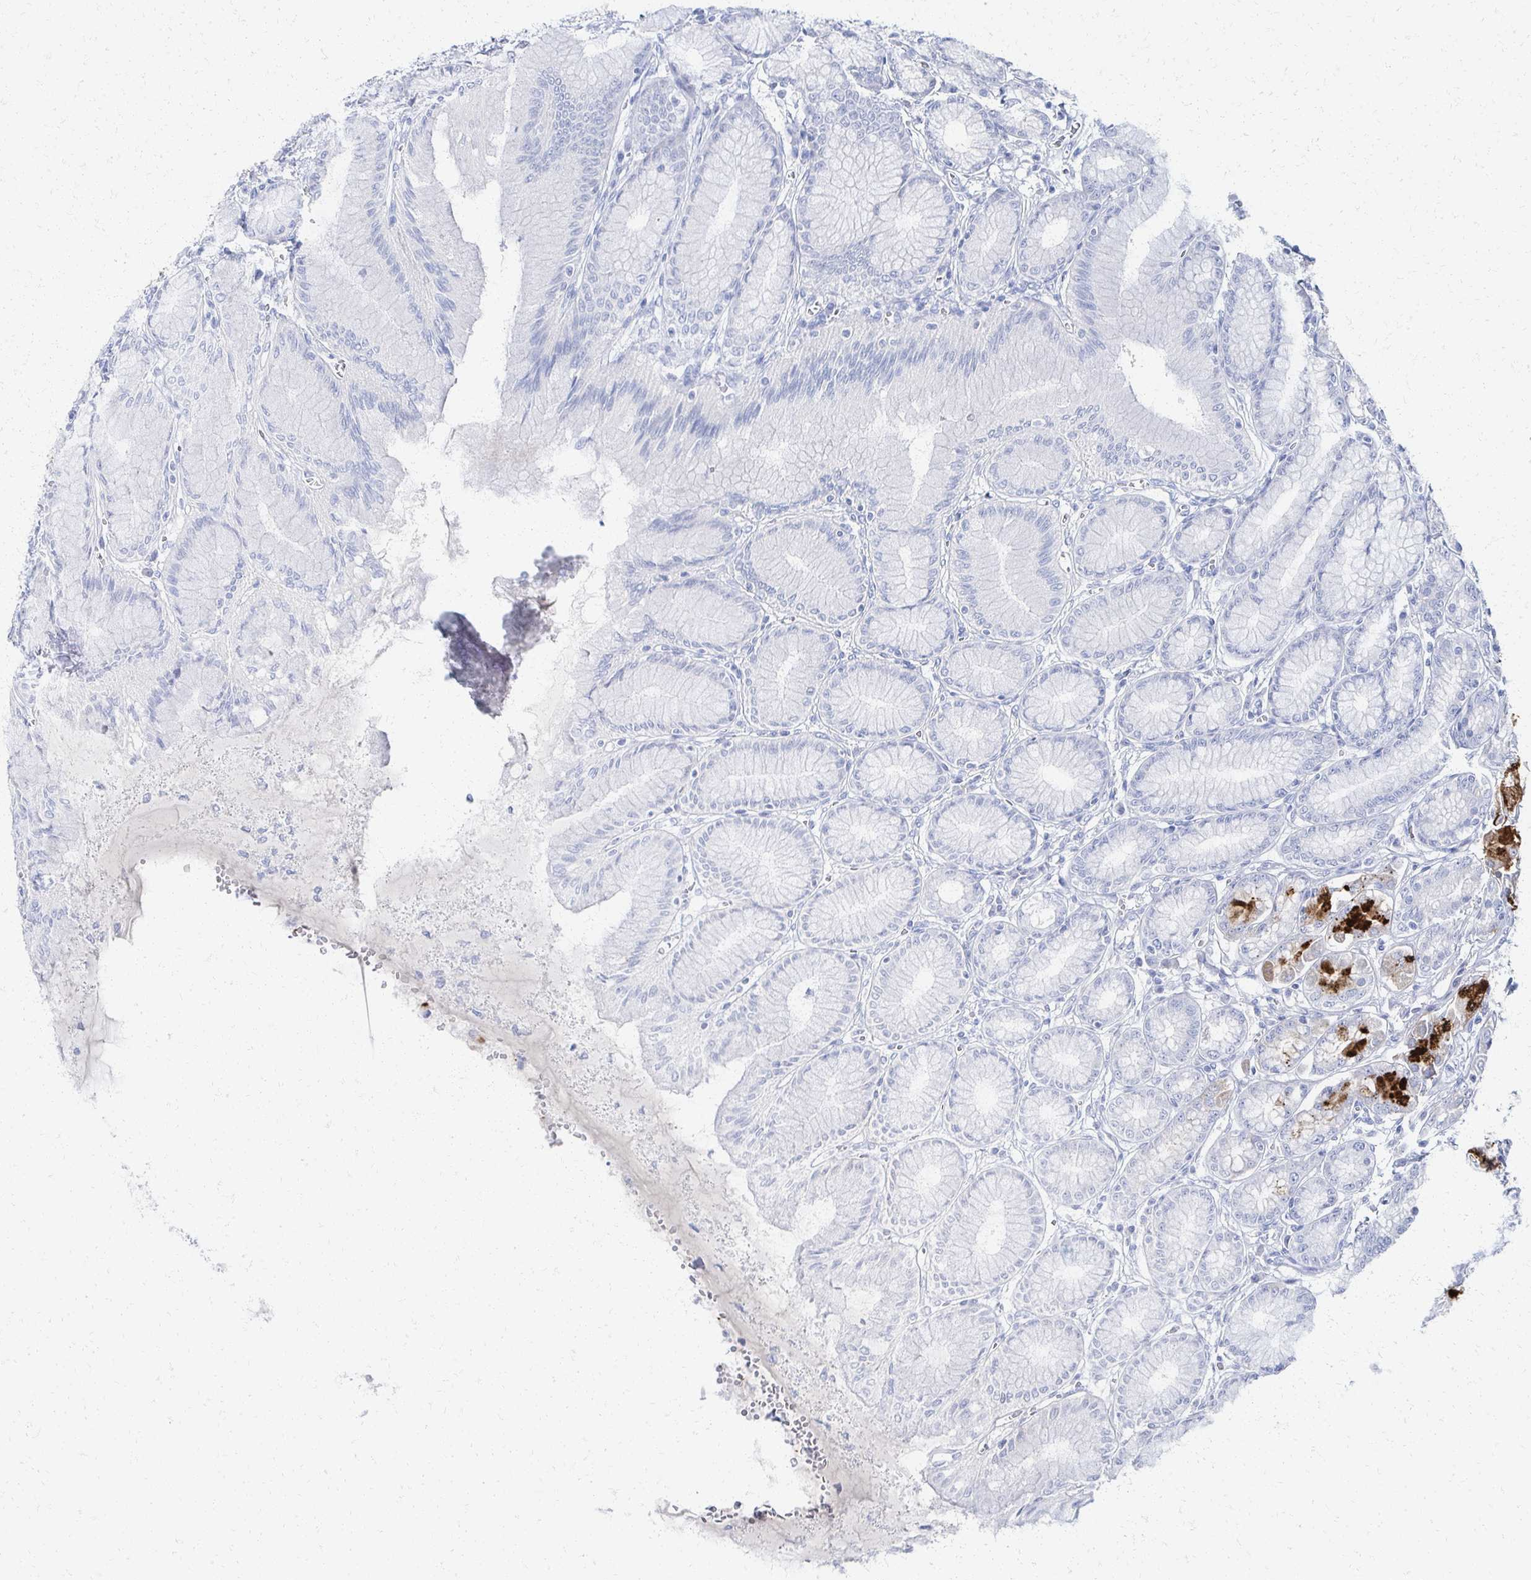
{"staining": {"intensity": "strong", "quantity": "25%-75%", "location": "cytoplasmic/membranous"}, "tissue": "stomach", "cell_type": "Glandular cells", "image_type": "normal", "snomed": [{"axis": "morphology", "description": "Normal tissue, NOS"}, {"axis": "topography", "description": "Stomach"}, {"axis": "topography", "description": "Stomach, lower"}], "caption": "Human stomach stained with a brown dye demonstrates strong cytoplasmic/membranous positive expression in about 25%-75% of glandular cells.", "gene": "PRR20A", "patient": {"sex": "male", "age": 76}}